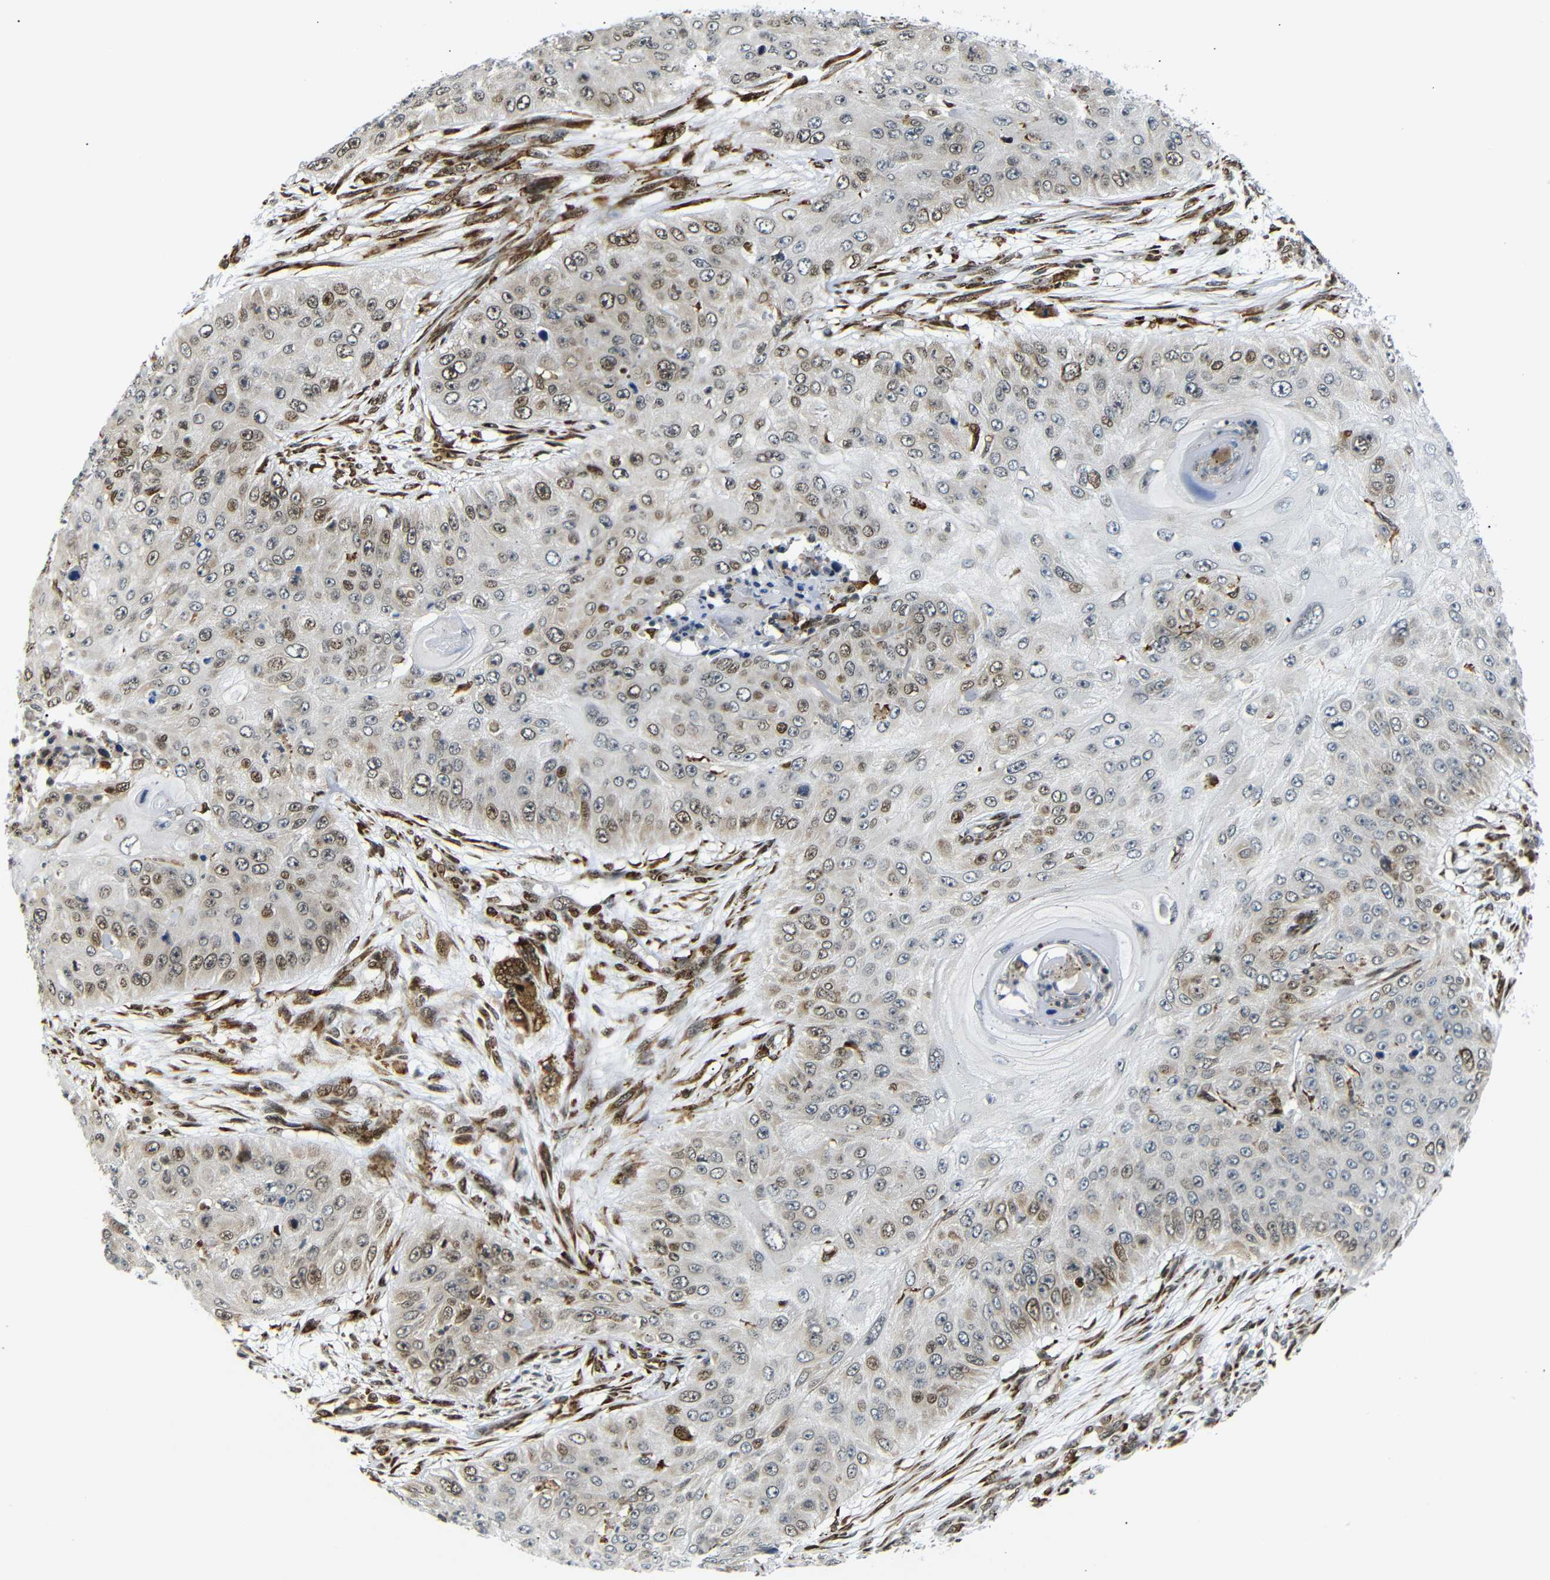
{"staining": {"intensity": "moderate", "quantity": "<25%", "location": "nuclear"}, "tissue": "skin cancer", "cell_type": "Tumor cells", "image_type": "cancer", "snomed": [{"axis": "morphology", "description": "Squamous cell carcinoma, NOS"}, {"axis": "topography", "description": "Skin"}], "caption": "The photomicrograph reveals staining of skin squamous cell carcinoma, revealing moderate nuclear protein positivity (brown color) within tumor cells.", "gene": "SPCS2", "patient": {"sex": "female", "age": 80}}